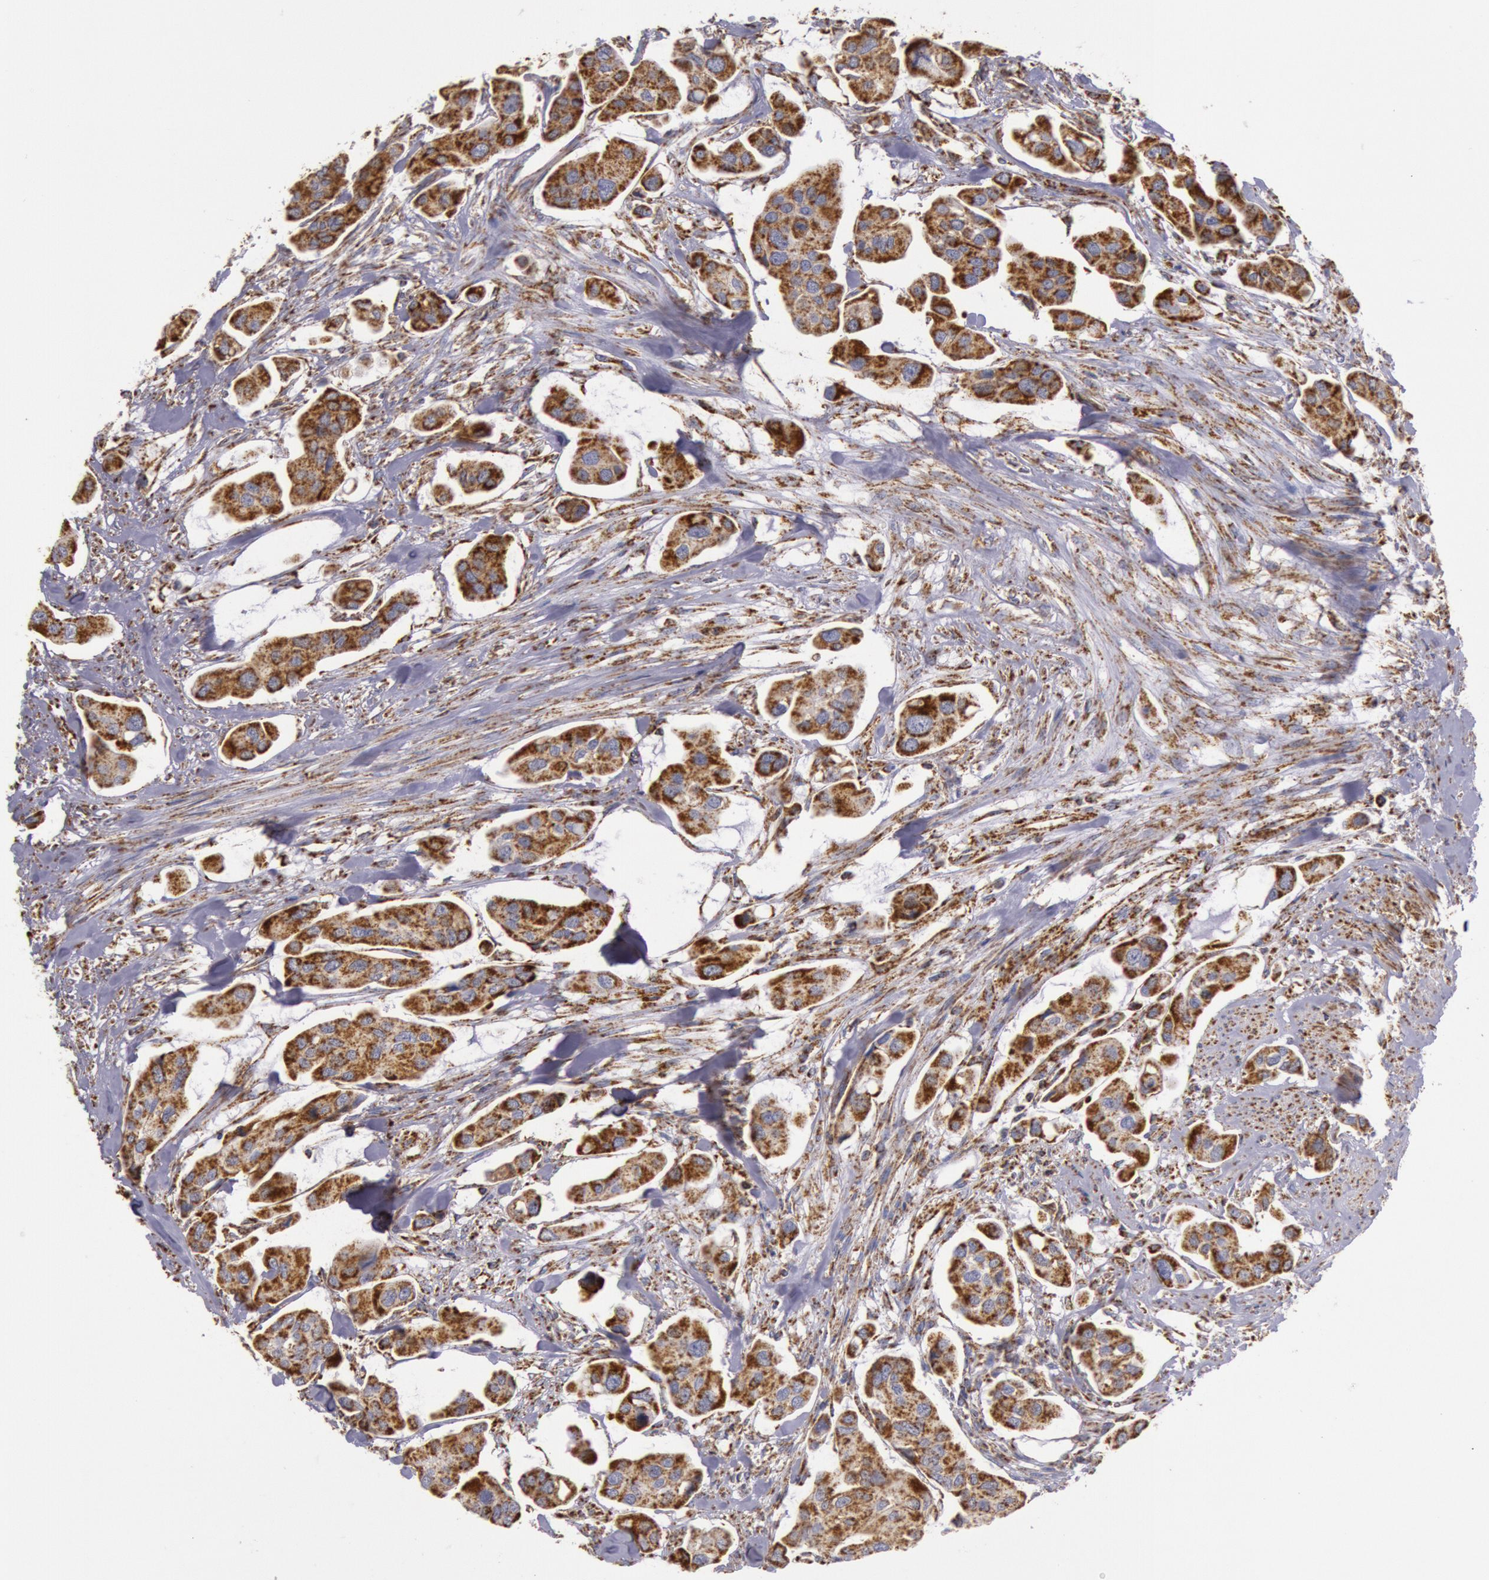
{"staining": {"intensity": "moderate", "quantity": ">75%", "location": "cytoplasmic/membranous"}, "tissue": "urothelial cancer", "cell_type": "Tumor cells", "image_type": "cancer", "snomed": [{"axis": "morphology", "description": "Adenocarcinoma, NOS"}, {"axis": "topography", "description": "Urinary bladder"}], "caption": "Immunohistochemistry image of neoplastic tissue: human urothelial cancer stained using IHC exhibits medium levels of moderate protein expression localized specifically in the cytoplasmic/membranous of tumor cells, appearing as a cytoplasmic/membranous brown color.", "gene": "CYC1", "patient": {"sex": "male", "age": 61}}